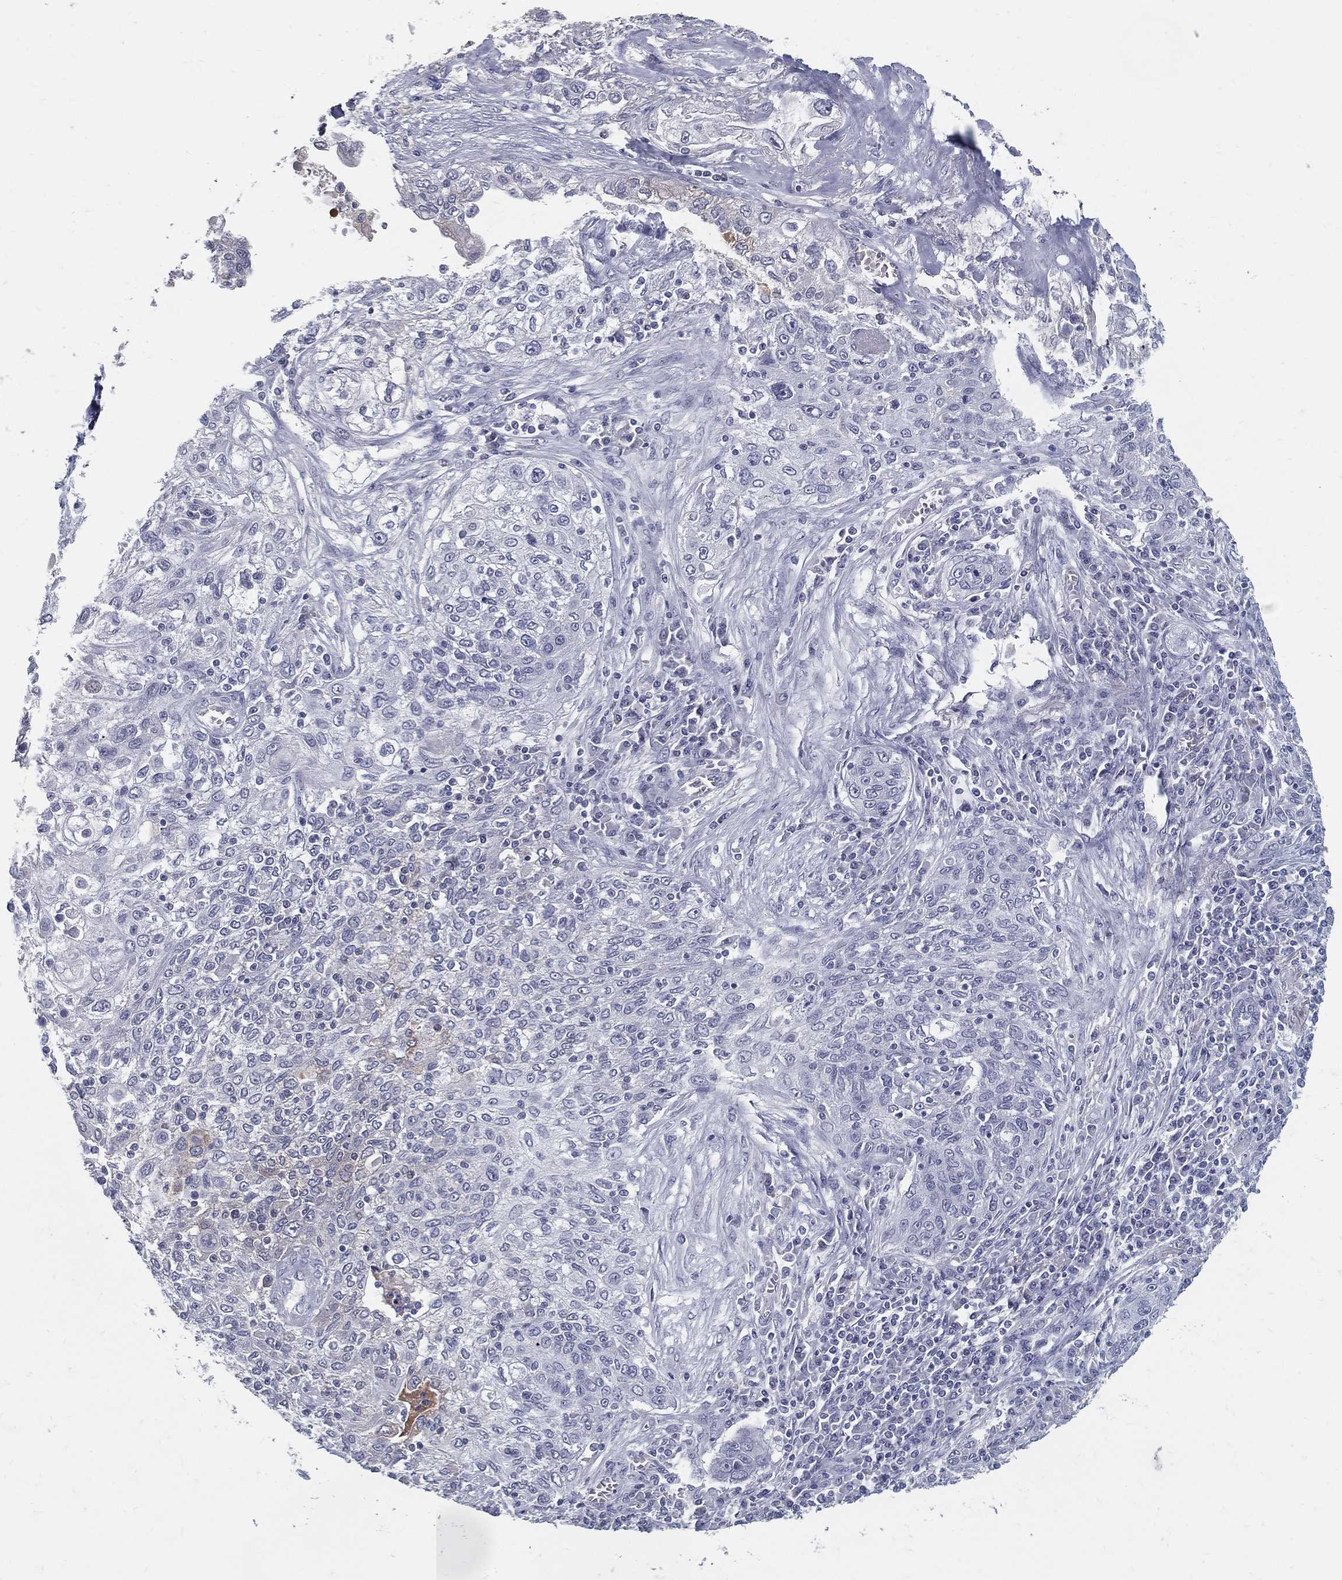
{"staining": {"intensity": "negative", "quantity": "none", "location": "none"}, "tissue": "lung cancer", "cell_type": "Tumor cells", "image_type": "cancer", "snomed": [{"axis": "morphology", "description": "Squamous cell carcinoma, NOS"}, {"axis": "topography", "description": "Lung"}], "caption": "High power microscopy photomicrograph of an immunohistochemistry micrograph of lung cancer, revealing no significant expression in tumor cells.", "gene": "ACE2", "patient": {"sex": "female", "age": 69}}